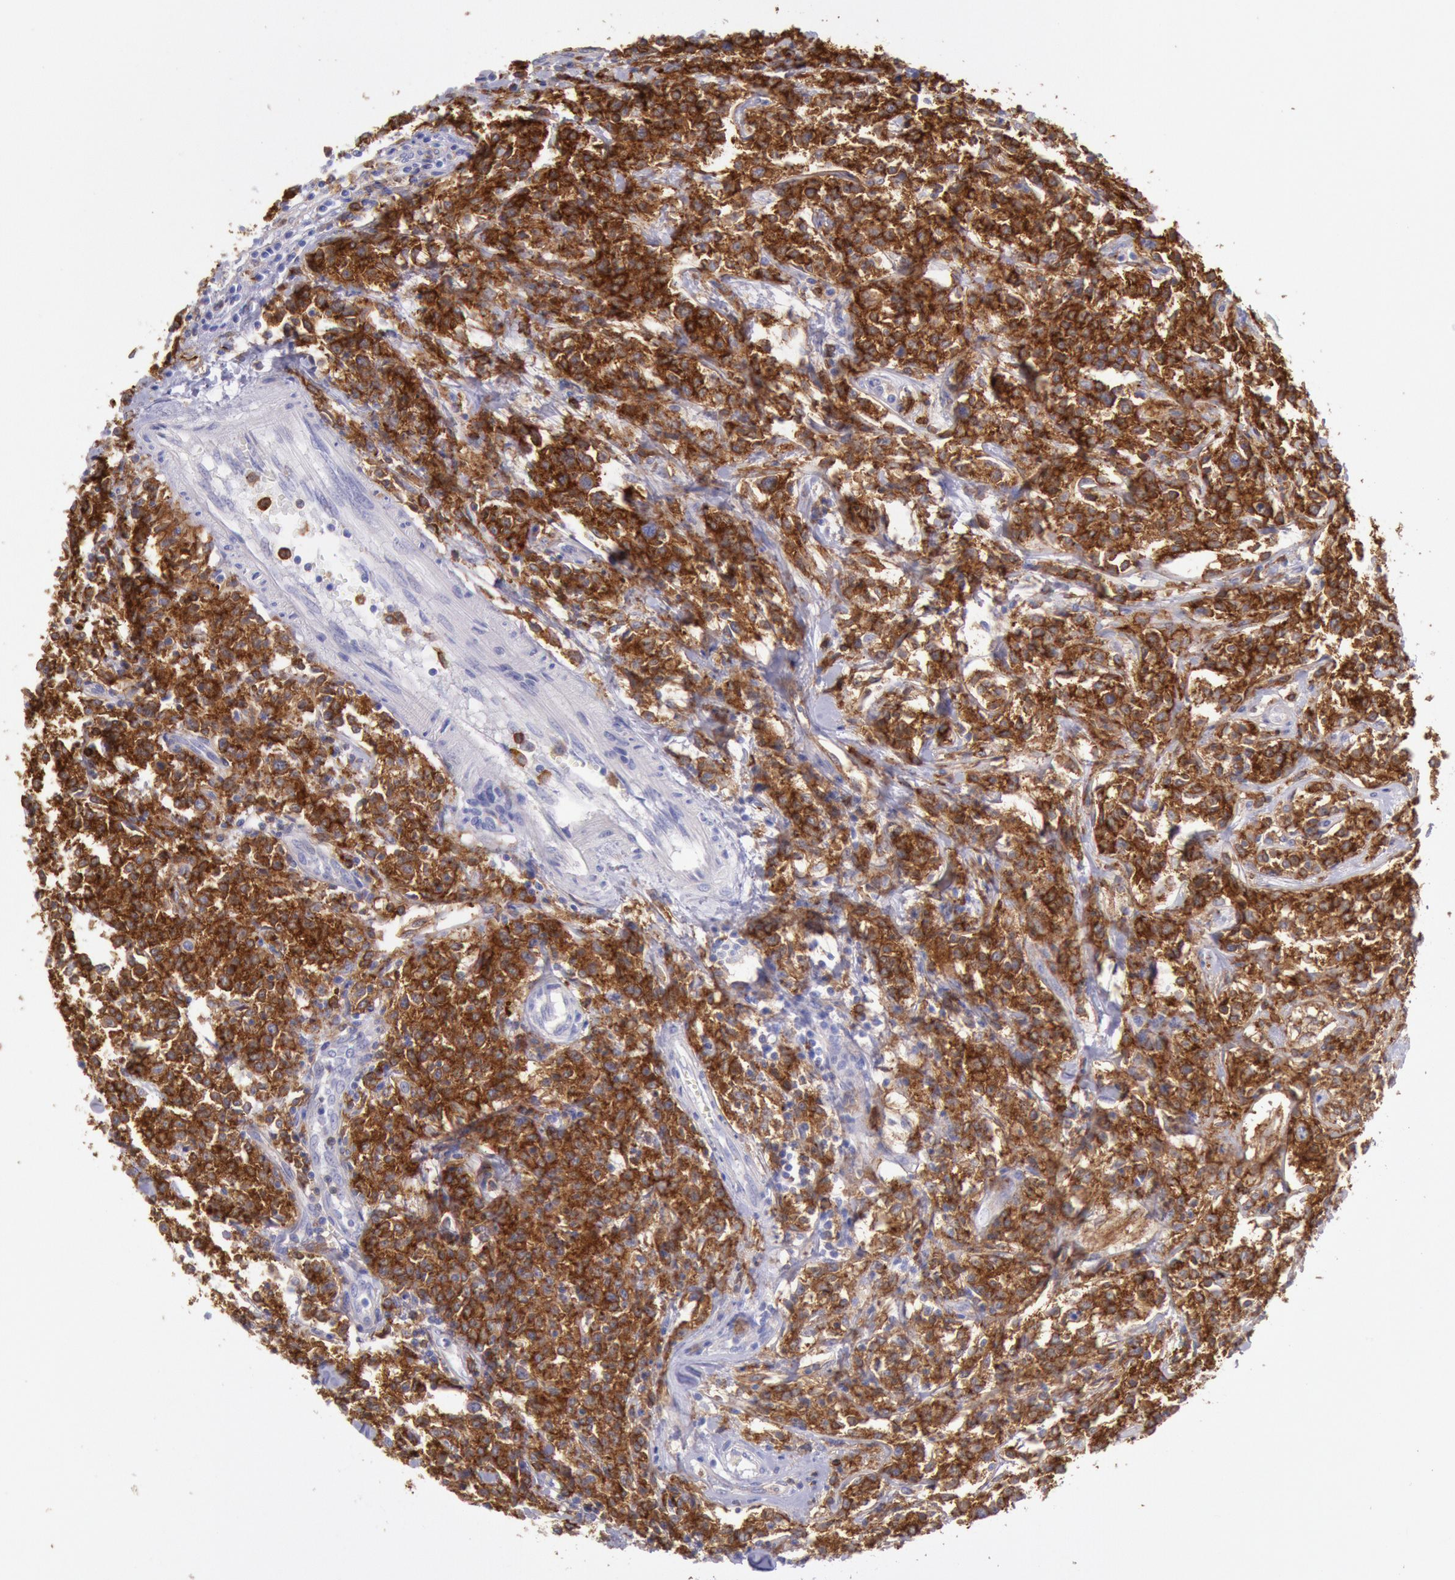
{"staining": {"intensity": "moderate", "quantity": ">75%", "location": "cytoplasmic/membranous"}, "tissue": "lymphoma", "cell_type": "Tumor cells", "image_type": "cancer", "snomed": [{"axis": "morphology", "description": "Malignant lymphoma, non-Hodgkin's type, Low grade"}, {"axis": "topography", "description": "Small intestine"}], "caption": "IHC of human malignant lymphoma, non-Hodgkin's type (low-grade) exhibits medium levels of moderate cytoplasmic/membranous expression in about >75% of tumor cells.", "gene": "LYN", "patient": {"sex": "female", "age": 59}}